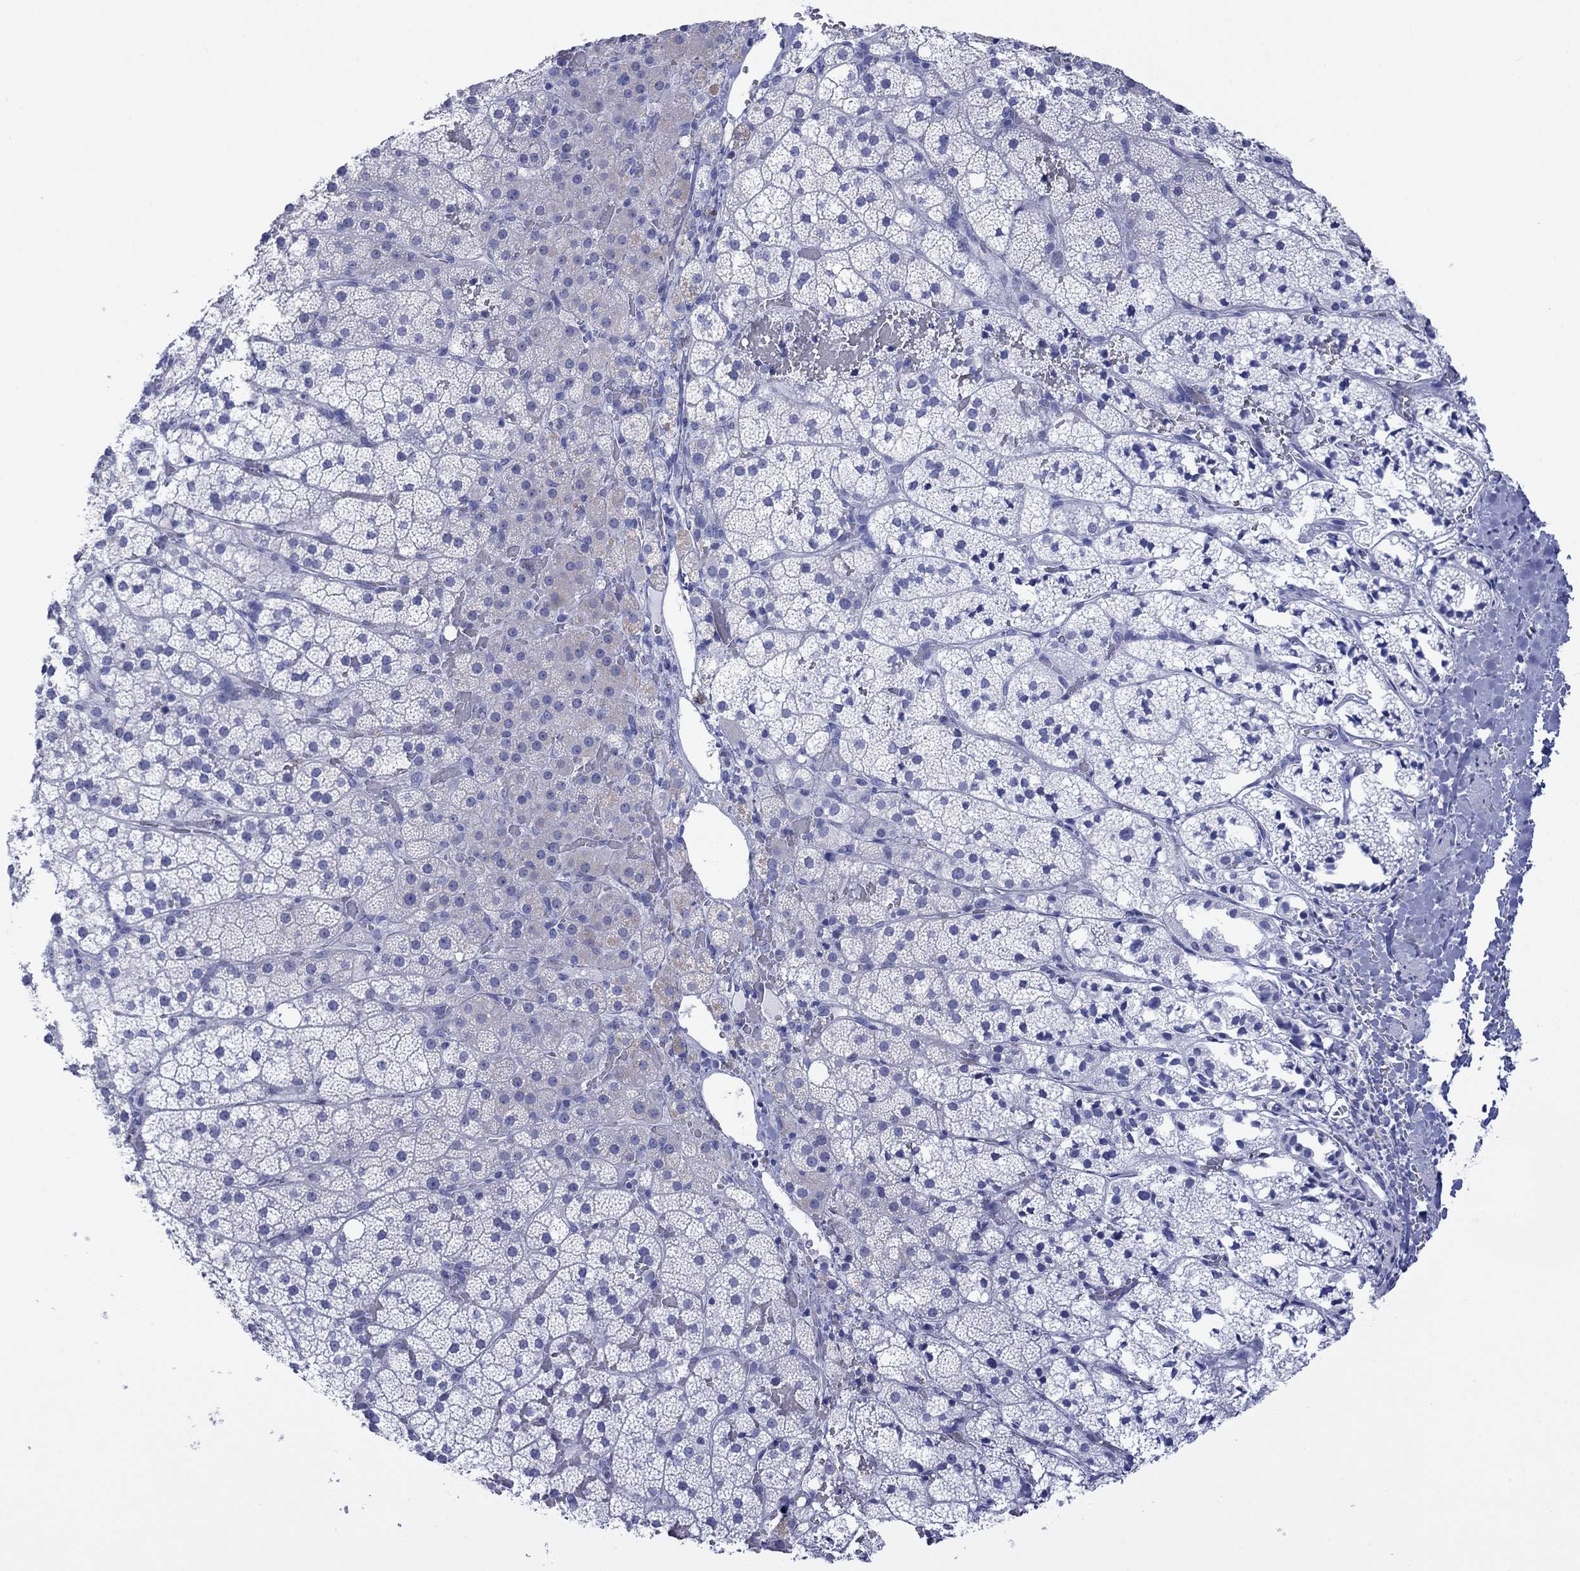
{"staining": {"intensity": "weak", "quantity": "<25%", "location": "cytoplasmic/membranous"}, "tissue": "adrenal gland", "cell_type": "Glandular cells", "image_type": "normal", "snomed": [{"axis": "morphology", "description": "Normal tissue, NOS"}, {"axis": "topography", "description": "Adrenal gland"}], "caption": "The micrograph shows no significant expression in glandular cells of adrenal gland.", "gene": "MLANA", "patient": {"sex": "male", "age": 53}}